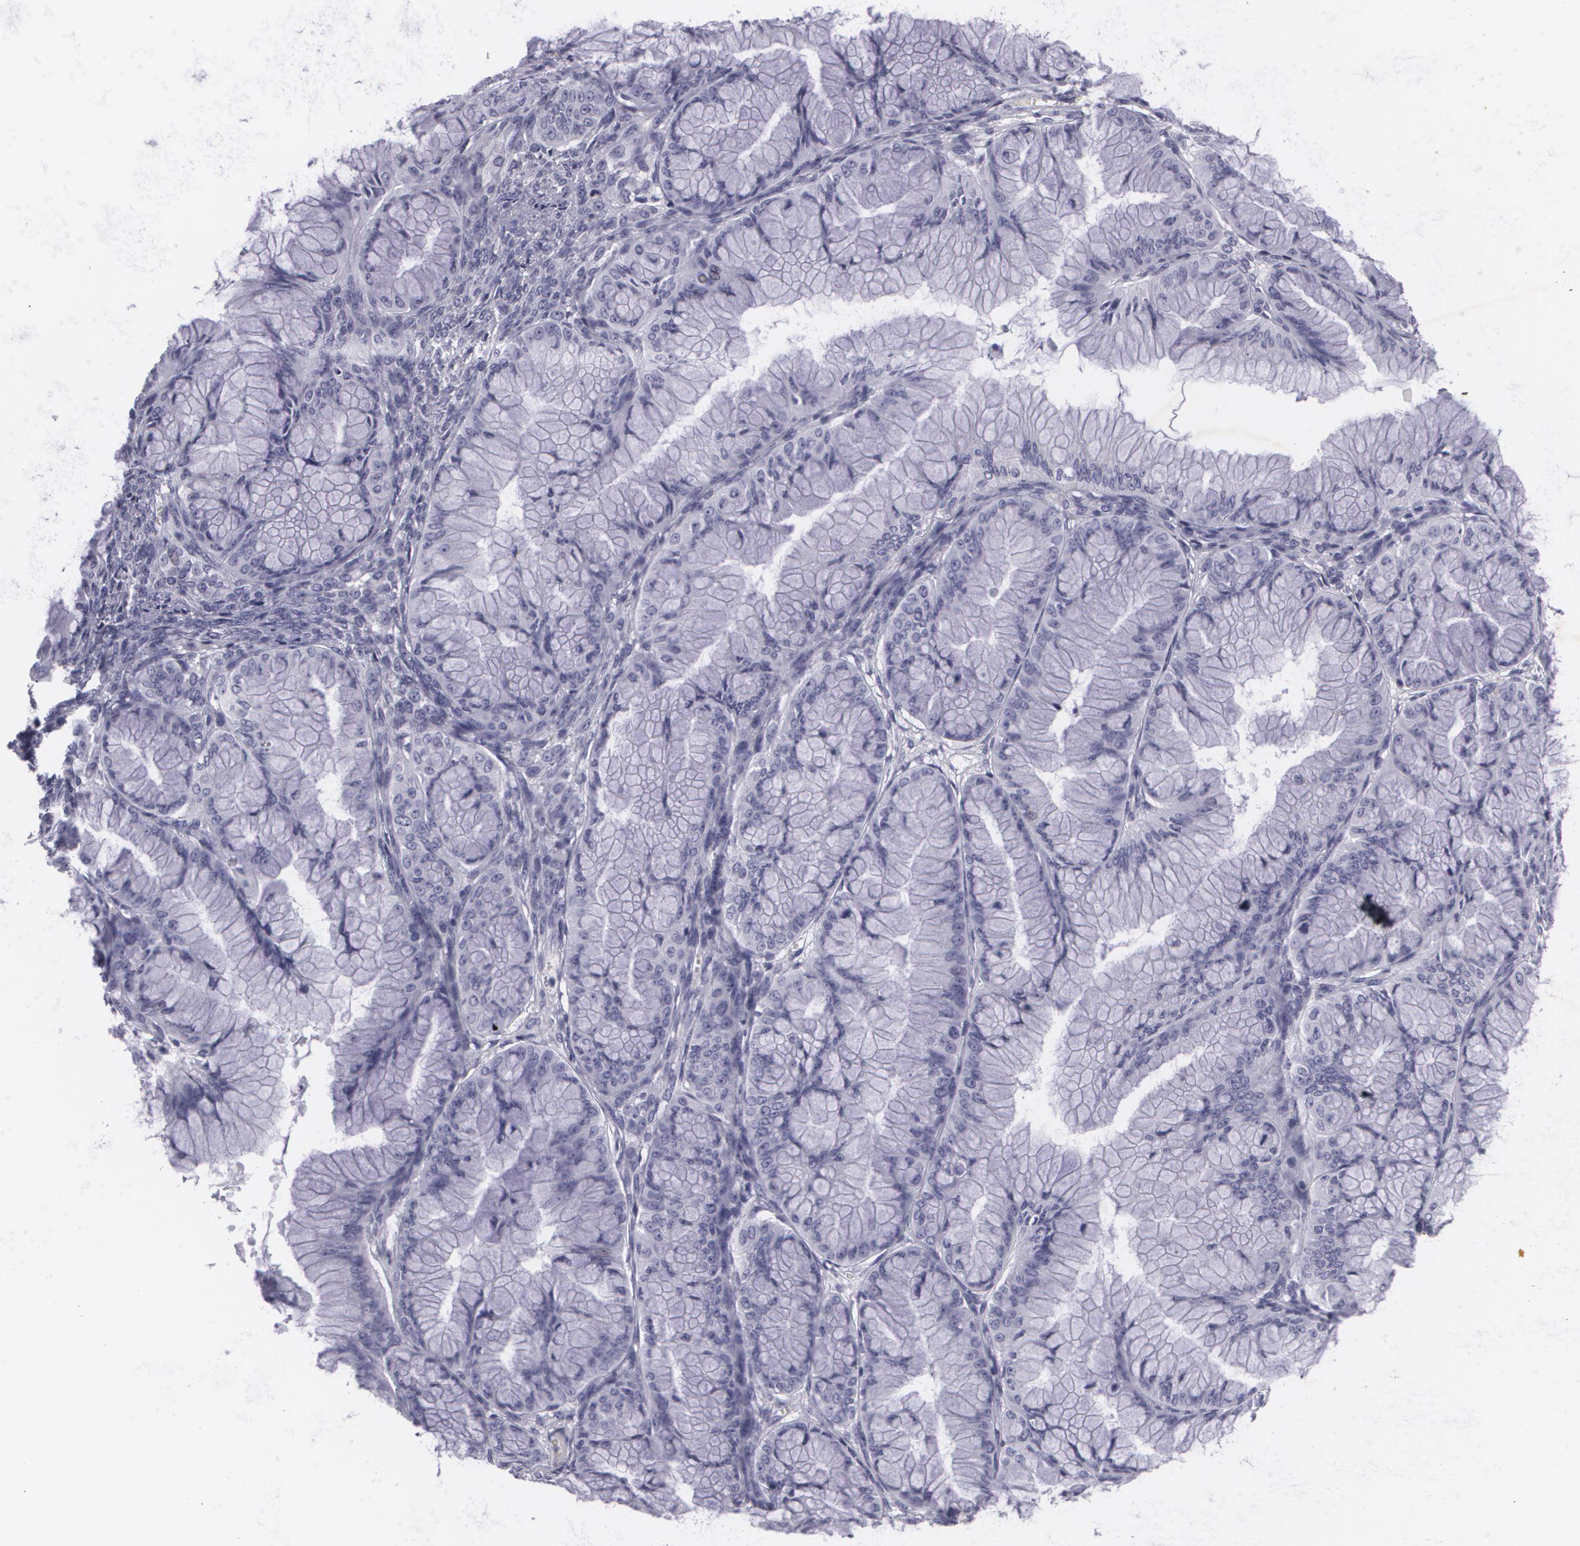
{"staining": {"intensity": "negative", "quantity": "none", "location": "none"}, "tissue": "ovarian cancer", "cell_type": "Tumor cells", "image_type": "cancer", "snomed": [{"axis": "morphology", "description": "Cystadenocarcinoma, mucinous, NOS"}, {"axis": "topography", "description": "Ovary"}], "caption": "This micrograph is of mucinous cystadenocarcinoma (ovarian) stained with IHC to label a protein in brown with the nuclei are counter-stained blue. There is no positivity in tumor cells. (DAB (3,3'-diaminobenzidine) immunohistochemistry (IHC), high magnification).", "gene": "MAP2", "patient": {"sex": "female", "age": 63}}